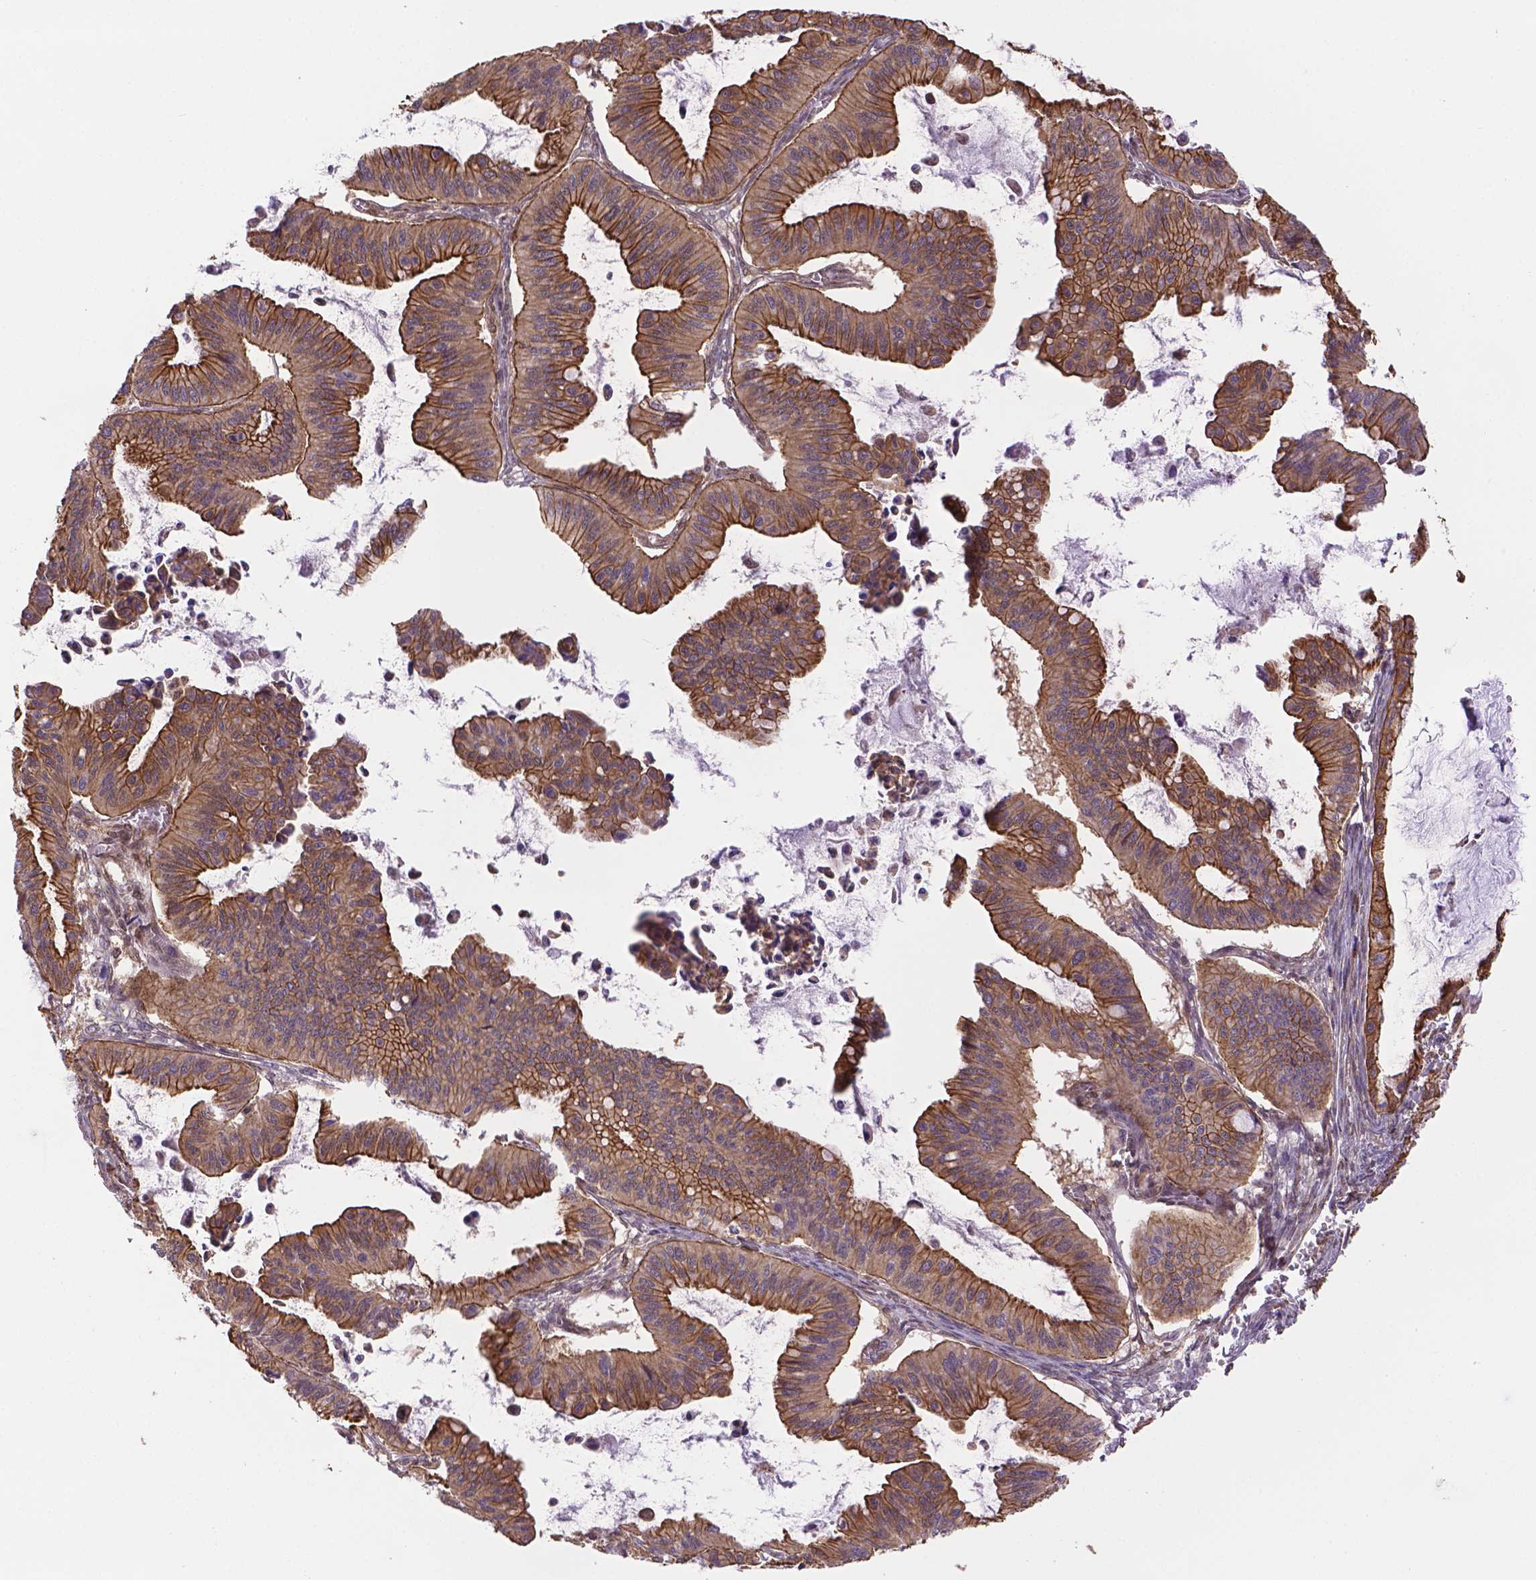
{"staining": {"intensity": "strong", "quantity": ">75%", "location": "cytoplasmic/membranous"}, "tissue": "ovarian cancer", "cell_type": "Tumor cells", "image_type": "cancer", "snomed": [{"axis": "morphology", "description": "Cystadenocarcinoma, mucinous, NOS"}, {"axis": "topography", "description": "Ovary"}], "caption": "The immunohistochemical stain highlights strong cytoplasmic/membranous staining in tumor cells of mucinous cystadenocarcinoma (ovarian) tissue. (Stains: DAB (3,3'-diaminobenzidine) in brown, nuclei in blue, Microscopy: brightfield microscopy at high magnification).", "gene": "YAP1", "patient": {"sex": "female", "age": 72}}